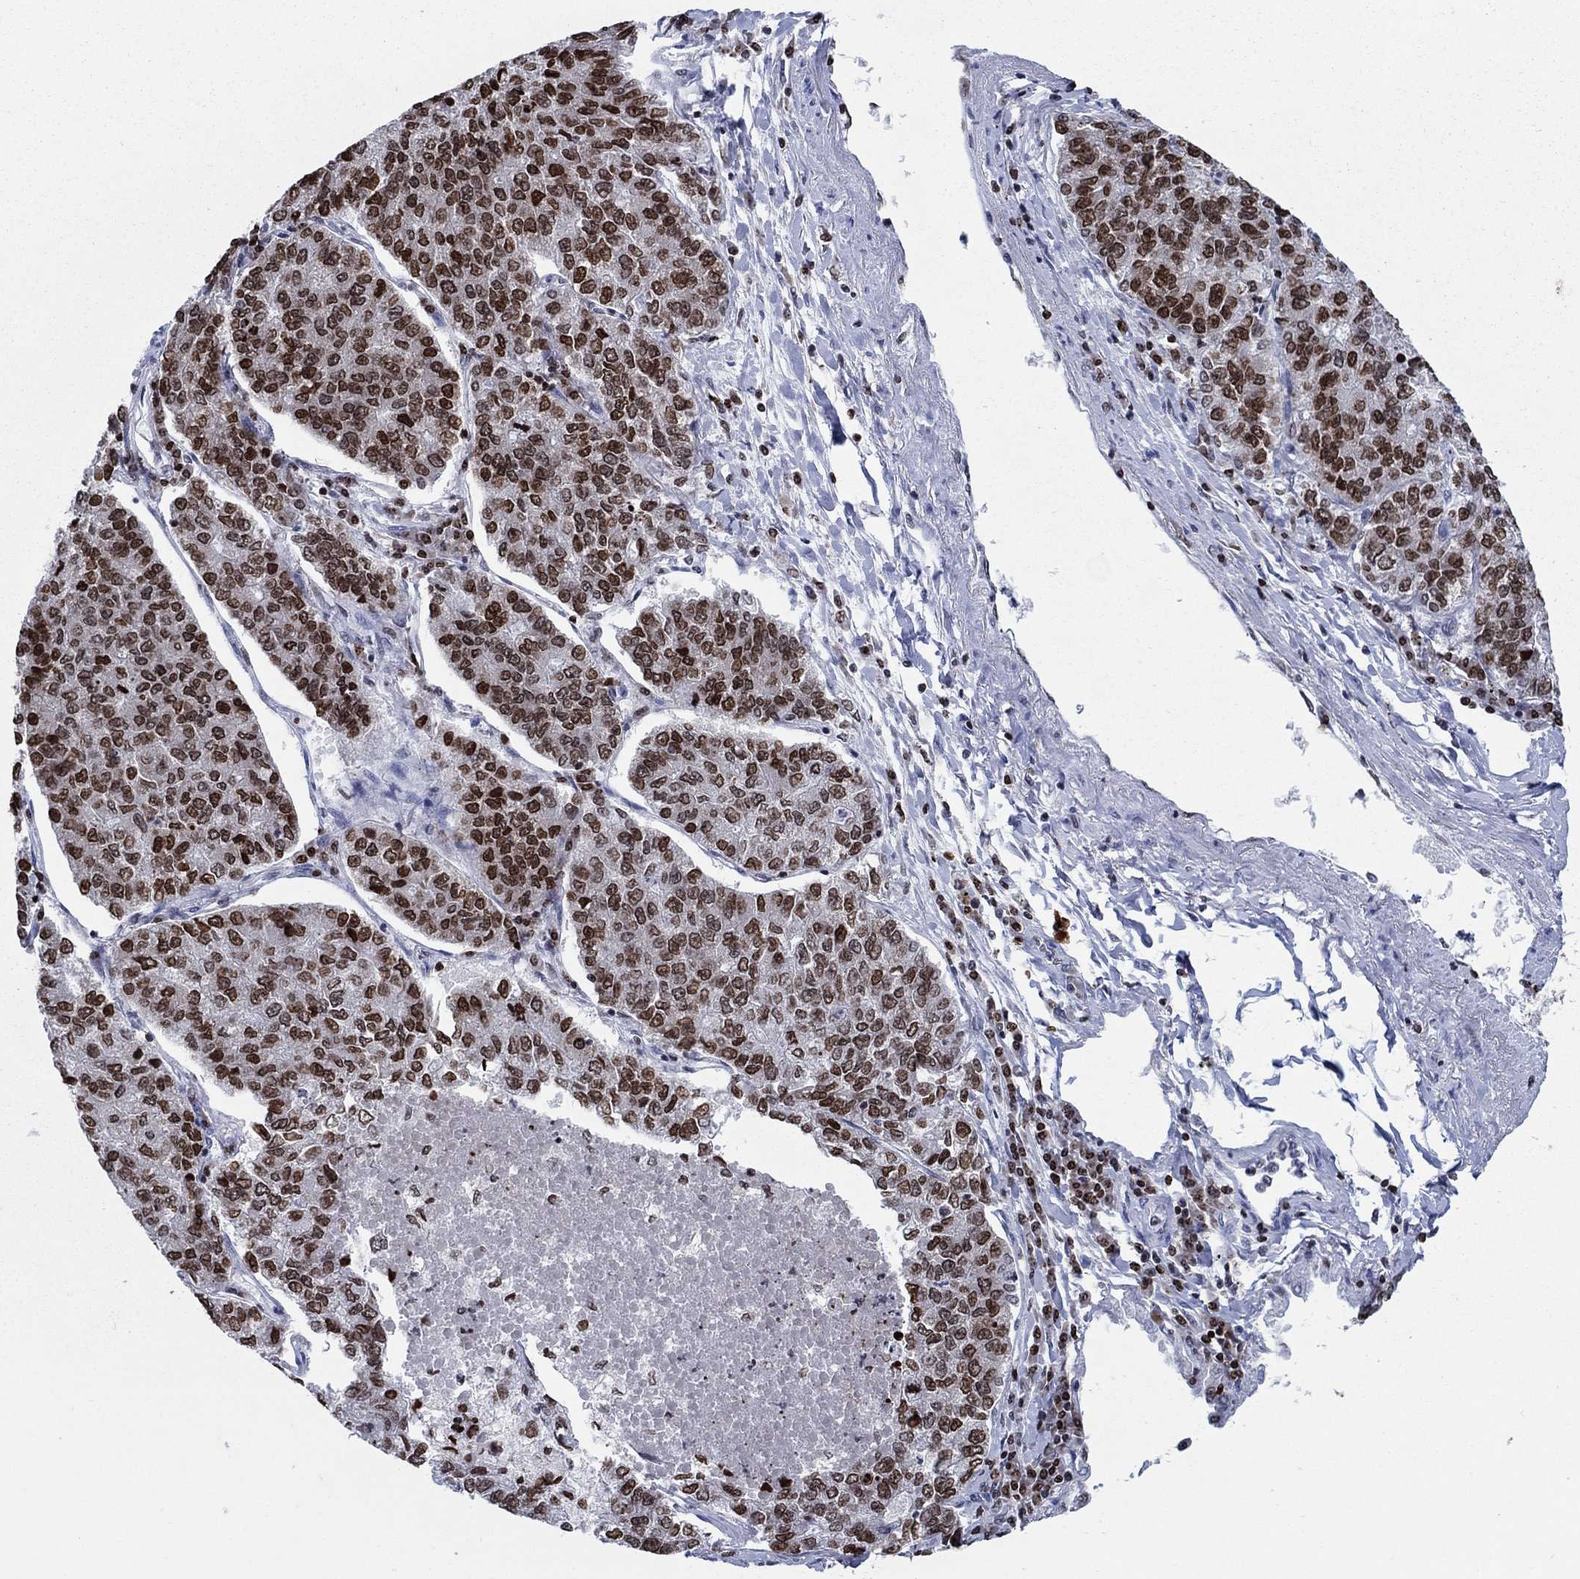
{"staining": {"intensity": "strong", "quantity": "25%-75%", "location": "nuclear"}, "tissue": "lung cancer", "cell_type": "Tumor cells", "image_type": "cancer", "snomed": [{"axis": "morphology", "description": "Adenocarcinoma, NOS"}, {"axis": "topography", "description": "Lung"}], "caption": "DAB immunohistochemical staining of human lung cancer exhibits strong nuclear protein positivity in approximately 25%-75% of tumor cells.", "gene": "HMGA1", "patient": {"sex": "male", "age": 49}}